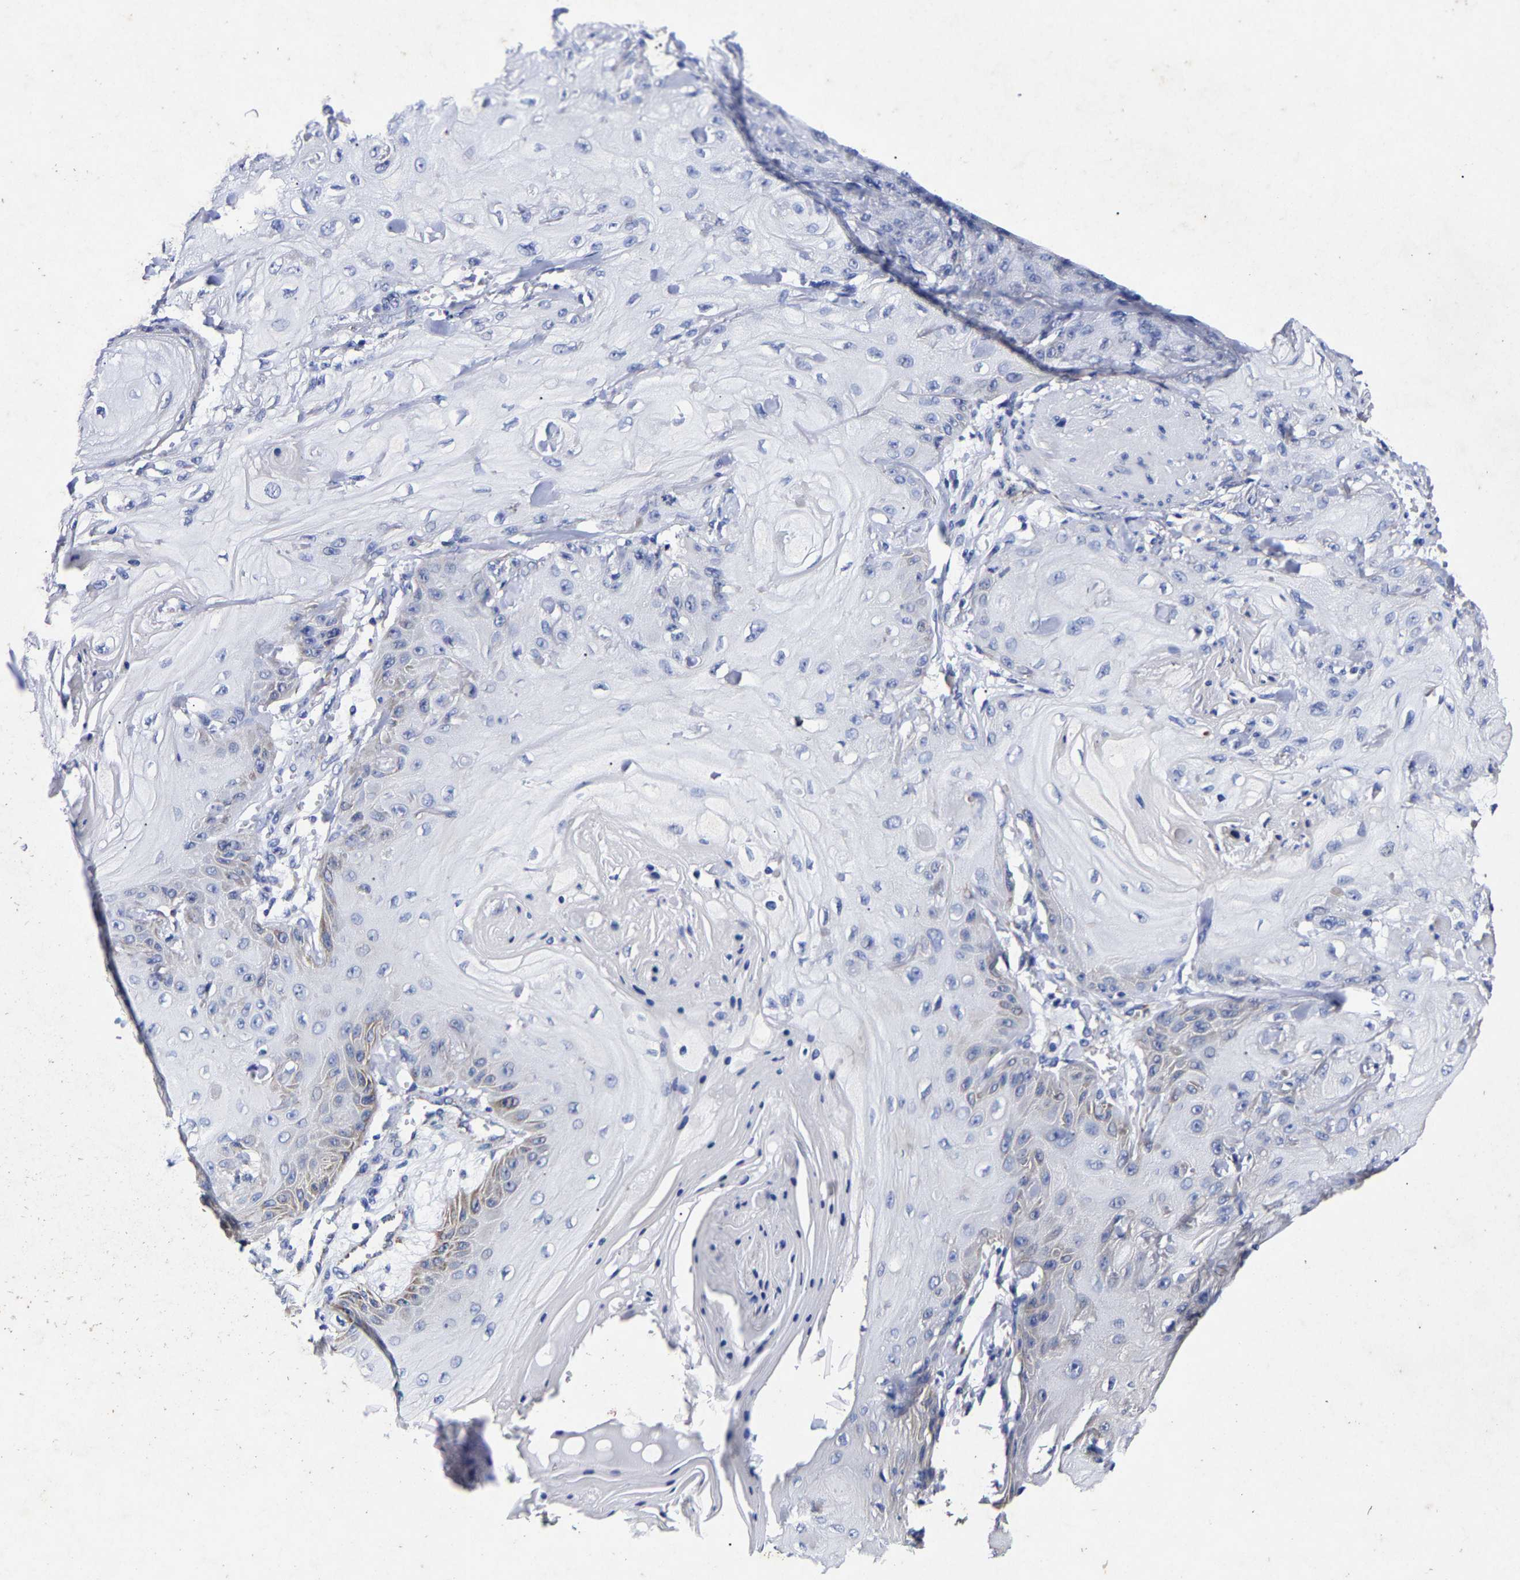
{"staining": {"intensity": "weak", "quantity": "<25%", "location": "cytoplasmic/membranous"}, "tissue": "skin cancer", "cell_type": "Tumor cells", "image_type": "cancer", "snomed": [{"axis": "morphology", "description": "Squamous cell carcinoma, NOS"}, {"axis": "topography", "description": "Skin"}], "caption": "Squamous cell carcinoma (skin) was stained to show a protein in brown. There is no significant positivity in tumor cells. The staining is performed using DAB brown chromogen with nuclei counter-stained in using hematoxylin.", "gene": "AASS", "patient": {"sex": "male", "age": 74}}